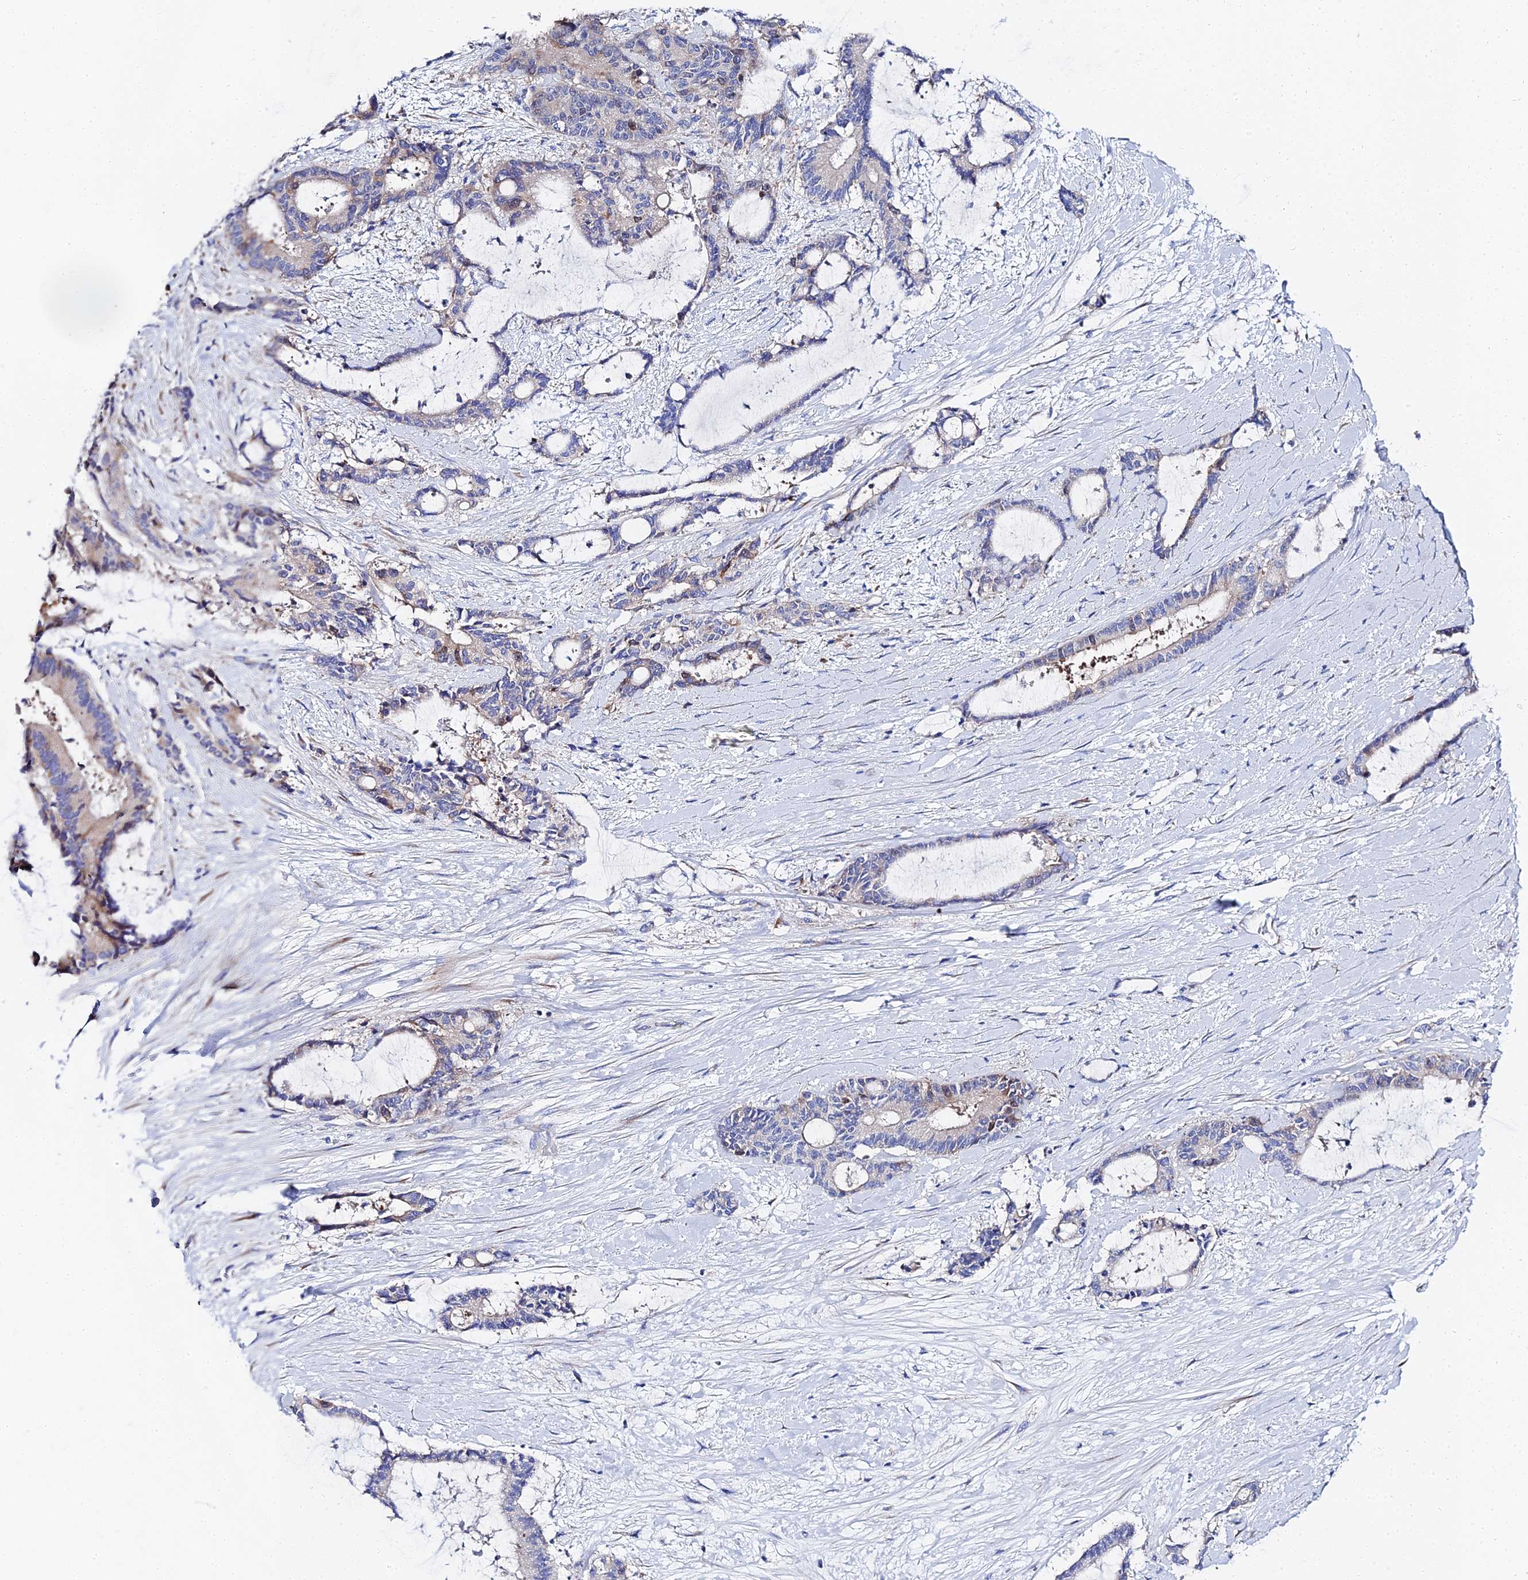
{"staining": {"intensity": "weak", "quantity": "<25%", "location": "cytoplasmic/membranous"}, "tissue": "liver cancer", "cell_type": "Tumor cells", "image_type": "cancer", "snomed": [{"axis": "morphology", "description": "Normal tissue, NOS"}, {"axis": "morphology", "description": "Cholangiocarcinoma"}, {"axis": "topography", "description": "Liver"}, {"axis": "topography", "description": "Peripheral nerve tissue"}], "caption": "Immunohistochemistry image of liver cholangiocarcinoma stained for a protein (brown), which exhibits no positivity in tumor cells.", "gene": "PTTG1", "patient": {"sex": "female", "age": 73}}